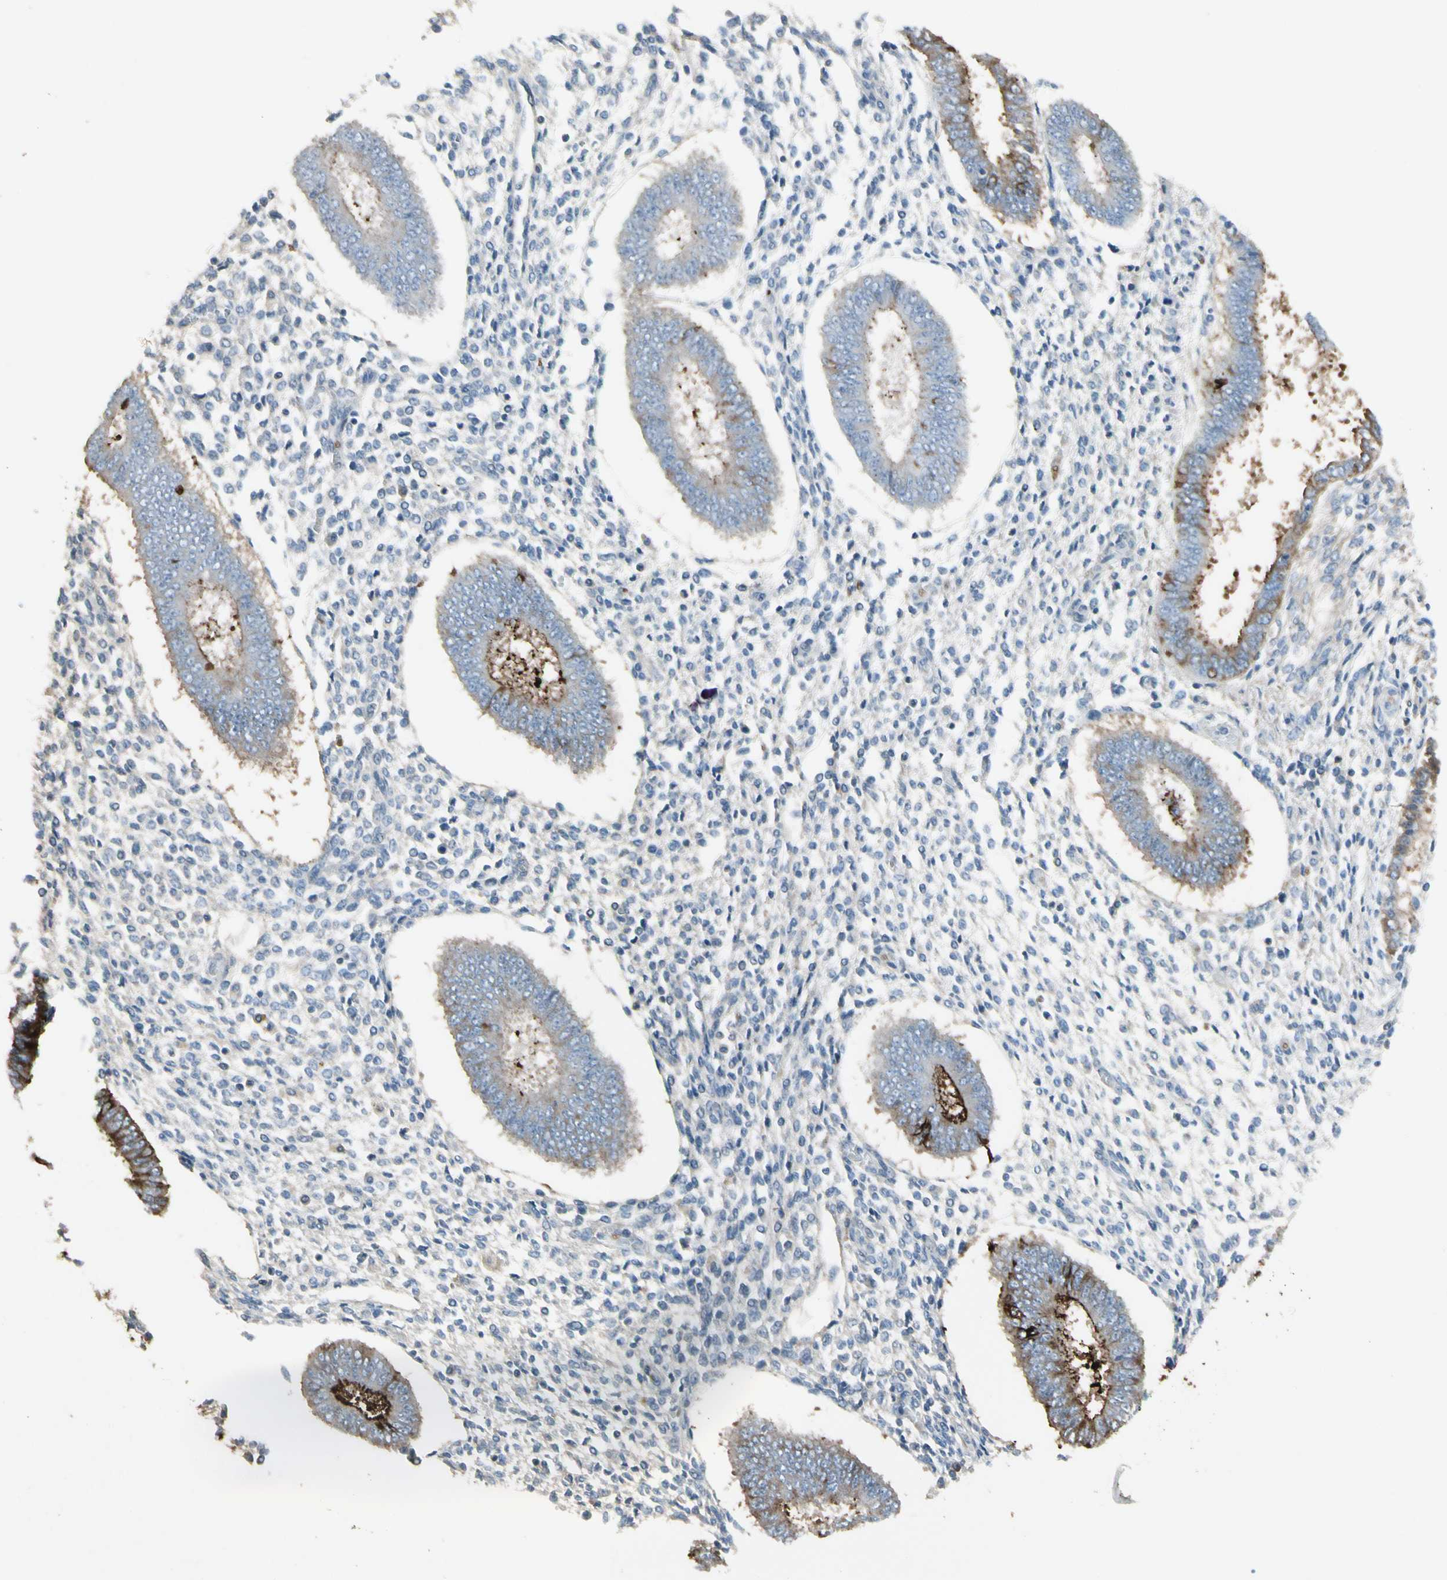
{"staining": {"intensity": "negative", "quantity": "none", "location": "none"}, "tissue": "endometrium", "cell_type": "Cells in endometrial stroma", "image_type": "normal", "snomed": [{"axis": "morphology", "description": "Normal tissue, NOS"}, {"axis": "topography", "description": "Endometrium"}], "caption": "High power microscopy micrograph of an immunohistochemistry (IHC) micrograph of unremarkable endometrium, revealing no significant positivity in cells in endometrial stroma. The staining was performed using DAB (3,3'-diaminobenzidine) to visualize the protein expression in brown, while the nuclei were stained in blue with hematoxylin (Magnification: 20x).", "gene": "PIGR", "patient": {"sex": "female", "age": 35}}